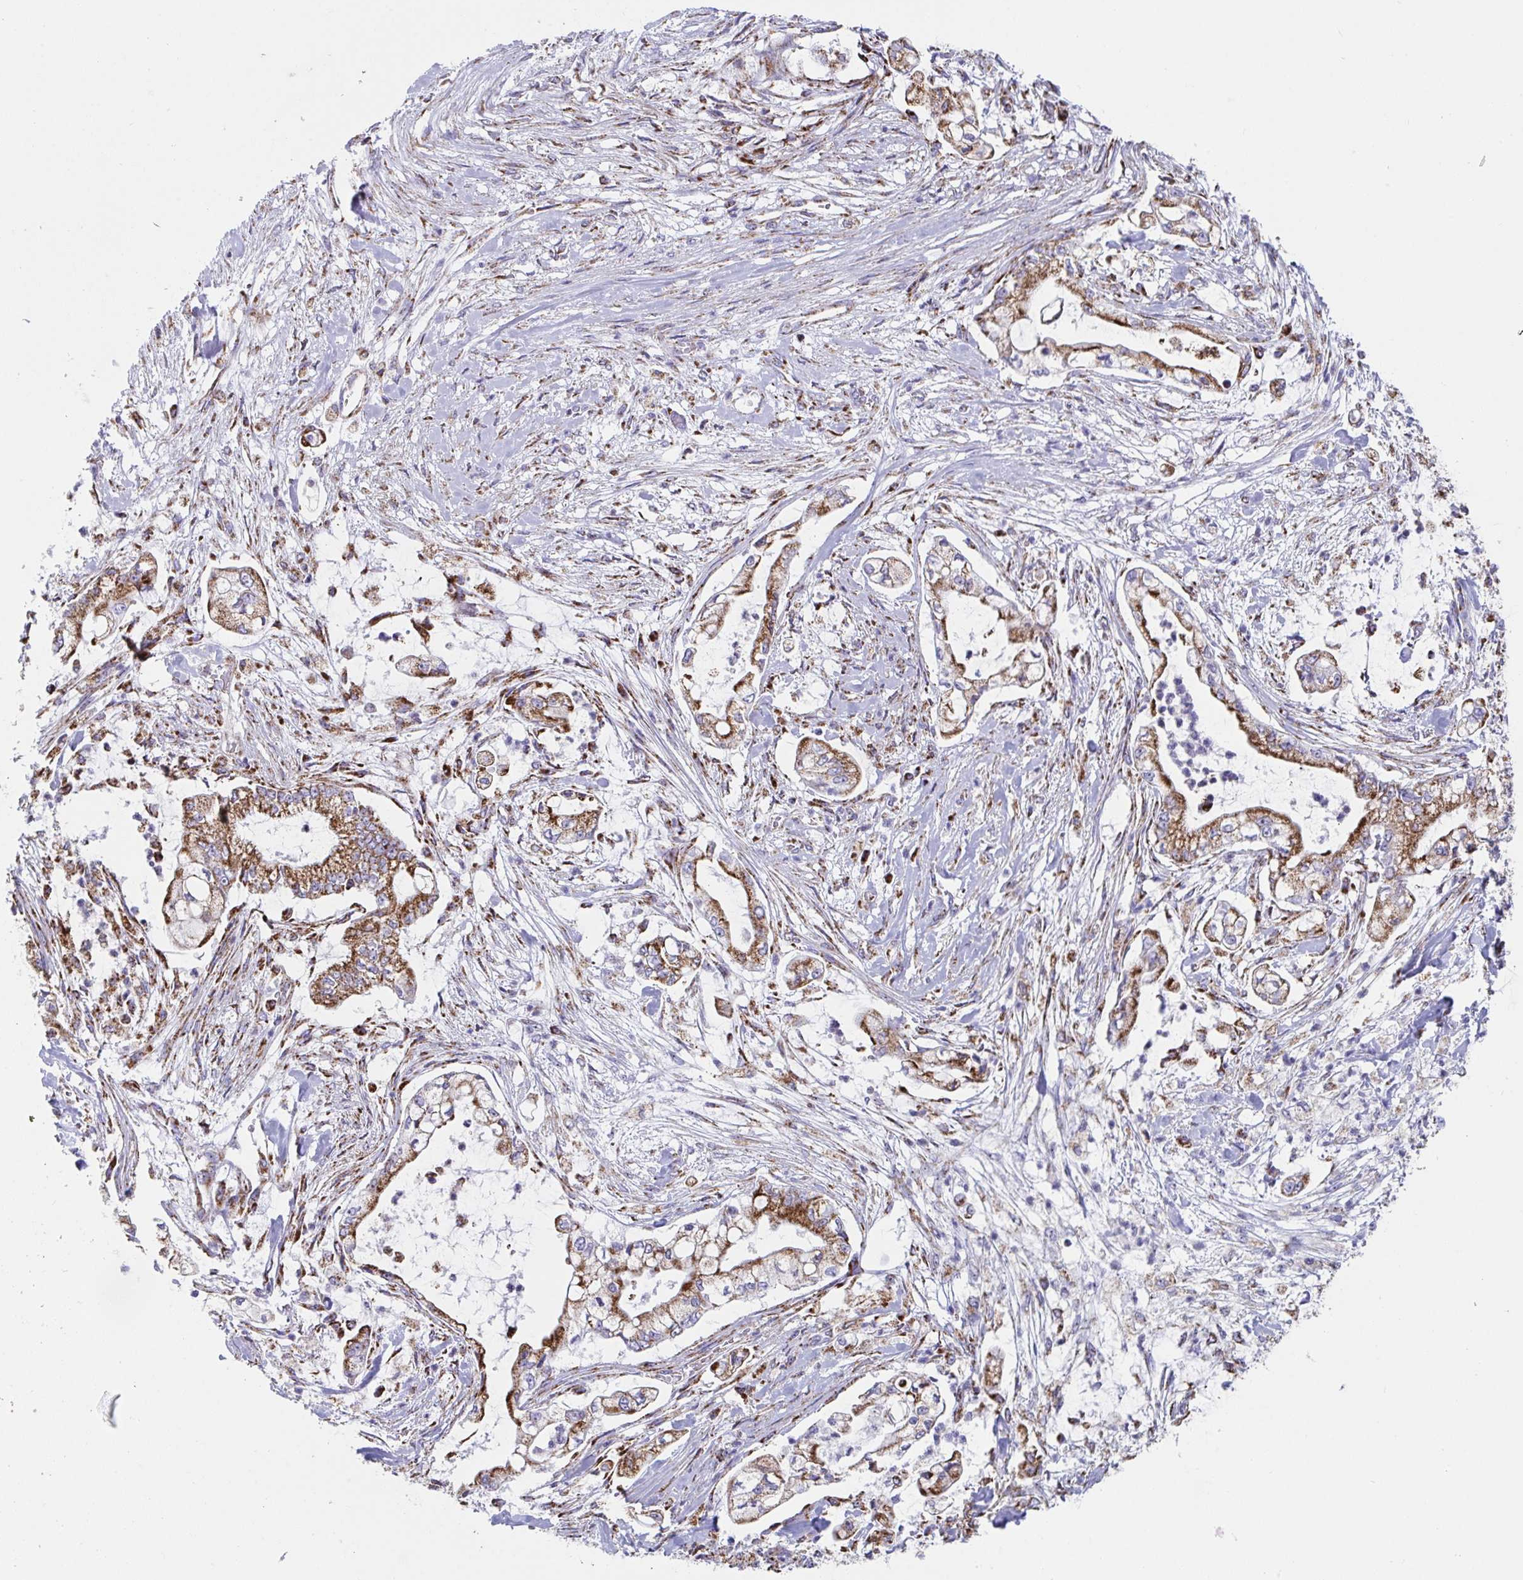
{"staining": {"intensity": "moderate", "quantity": ">75%", "location": "cytoplasmic/membranous"}, "tissue": "pancreatic cancer", "cell_type": "Tumor cells", "image_type": "cancer", "snomed": [{"axis": "morphology", "description": "Adenocarcinoma, NOS"}, {"axis": "topography", "description": "Pancreas"}], "caption": "Immunohistochemistry (IHC) of adenocarcinoma (pancreatic) displays medium levels of moderate cytoplasmic/membranous expression in approximately >75% of tumor cells.", "gene": "ATP5MJ", "patient": {"sex": "female", "age": 69}}